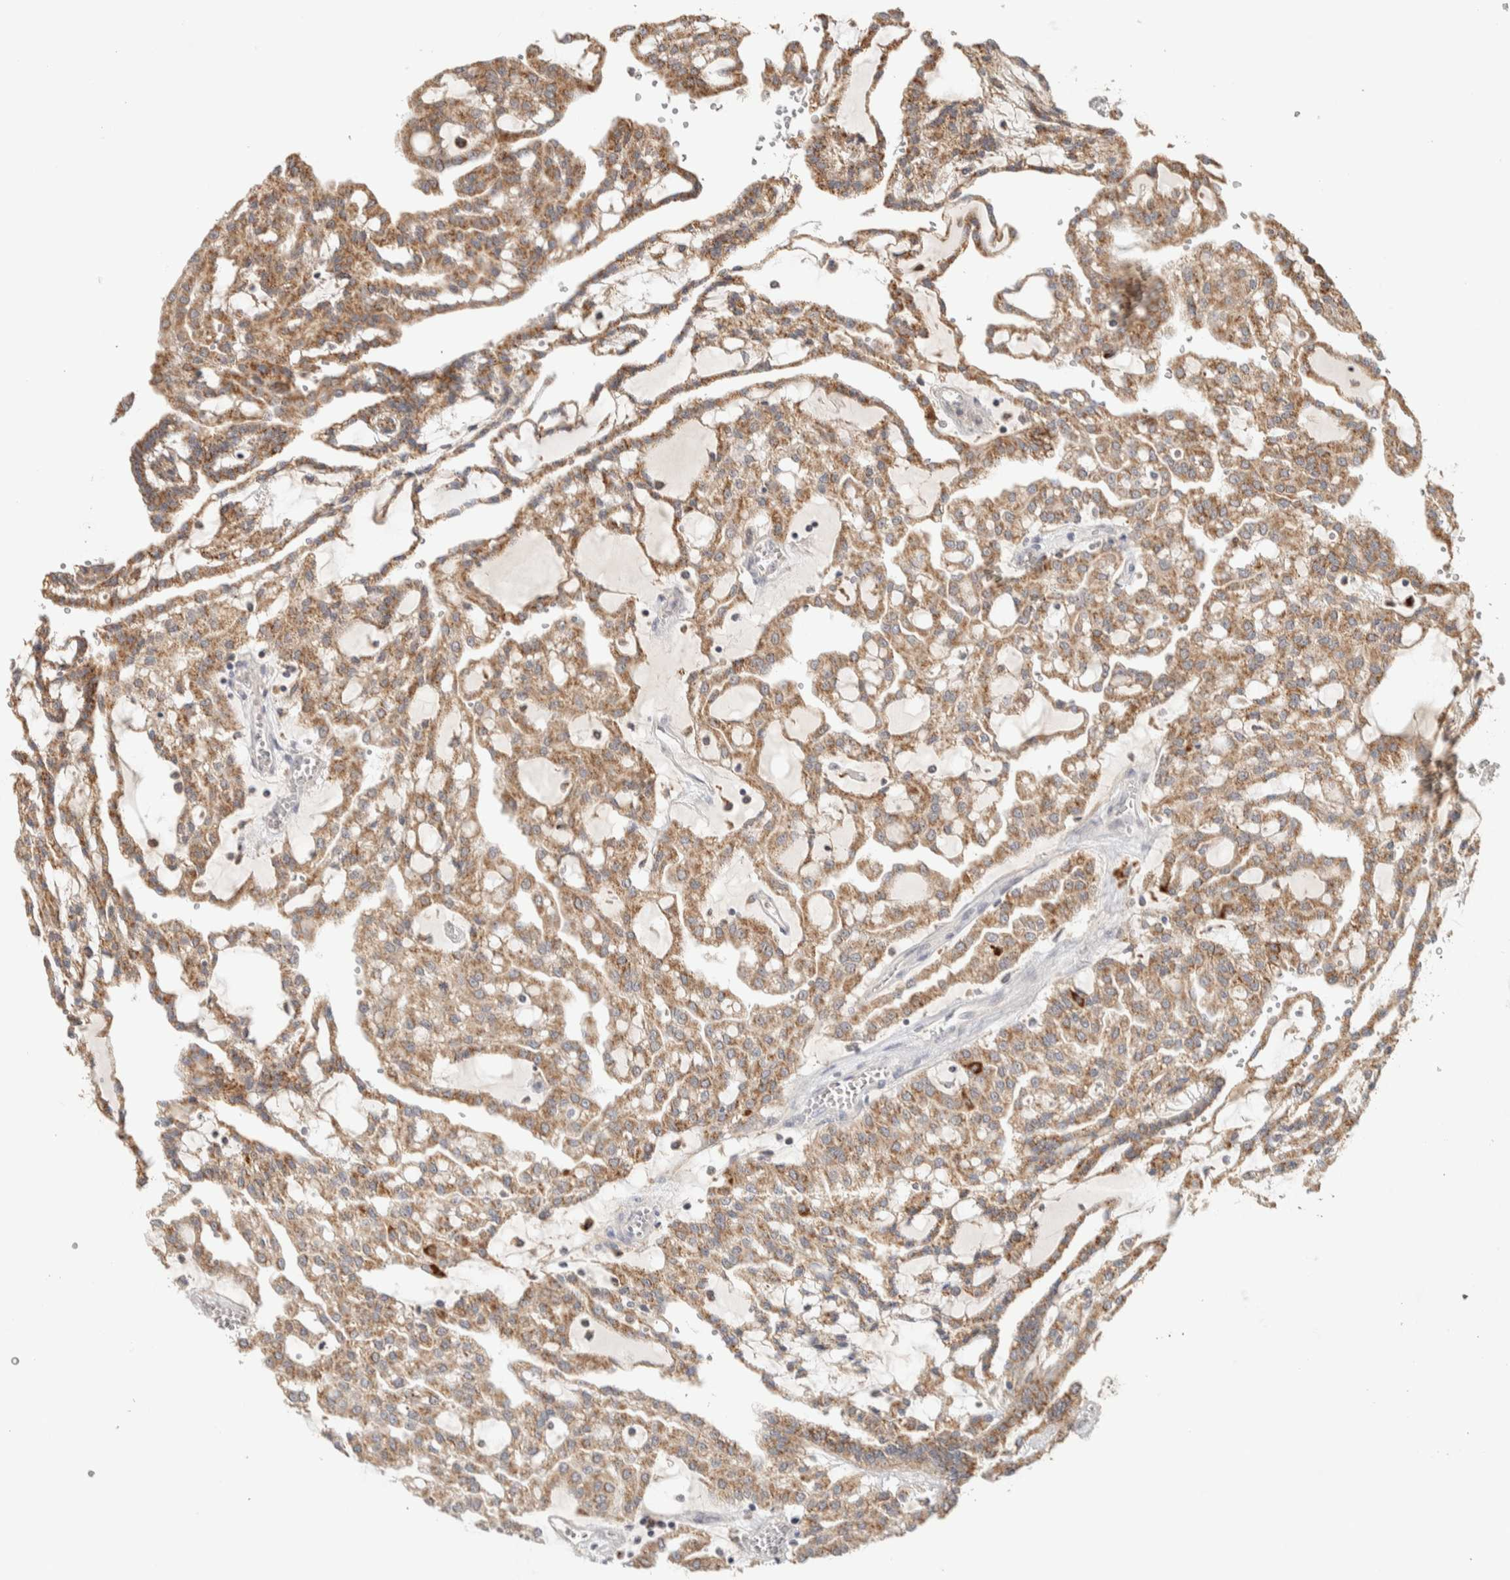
{"staining": {"intensity": "moderate", "quantity": ">75%", "location": "cytoplasmic/membranous"}, "tissue": "renal cancer", "cell_type": "Tumor cells", "image_type": "cancer", "snomed": [{"axis": "morphology", "description": "Adenocarcinoma, NOS"}, {"axis": "topography", "description": "Kidney"}], "caption": "A brown stain labels moderate cytoplasmic/membranous positivity of a protein in renal cancer tumor cells.", "gene": "ITPA", "patient": {"sex": "male", "age": 63}}